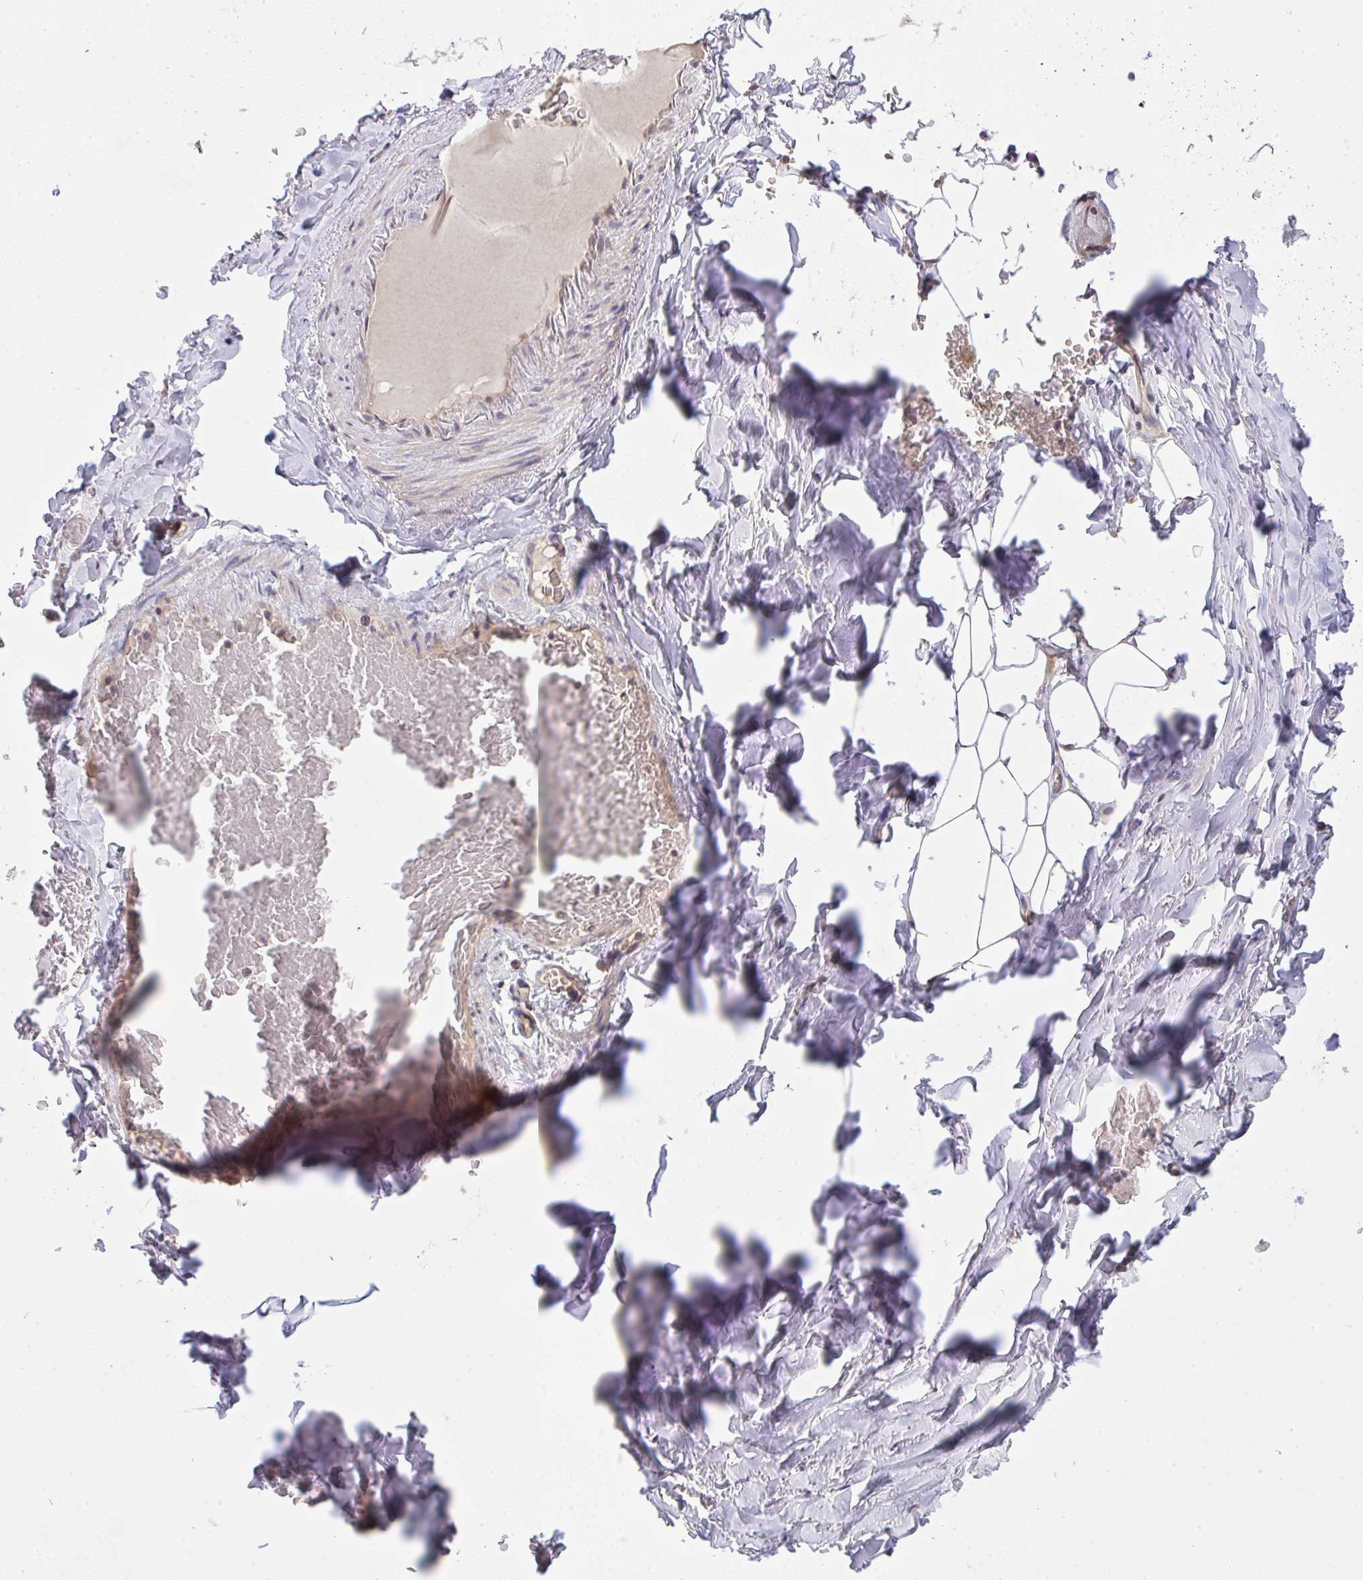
{"staining": {"intensity": "negative", "quantity": "none", "location": "none"}, "tissue": "adipose tissue", "cell_type": "Adipocytes", "image_type": "normal", "snomed": [{"axis": "morphology", "description": "Normal tissue, NOS"}, {"axis": "topography", "description": "Cartilage tissue"}, {"axis": "topography", "description": "Bronchus"}, {"axis": "topography", "description": "Peripheral nerve tissue"}], "caption": "A histopathology image of adipose tissue stained for a protein shows no brown staining in adipocytes. (DAB immunohistochemistry with hematoxylin counter stain).", "gene": "C9orf64", "patient": {"sex": "male", "age": 67}}